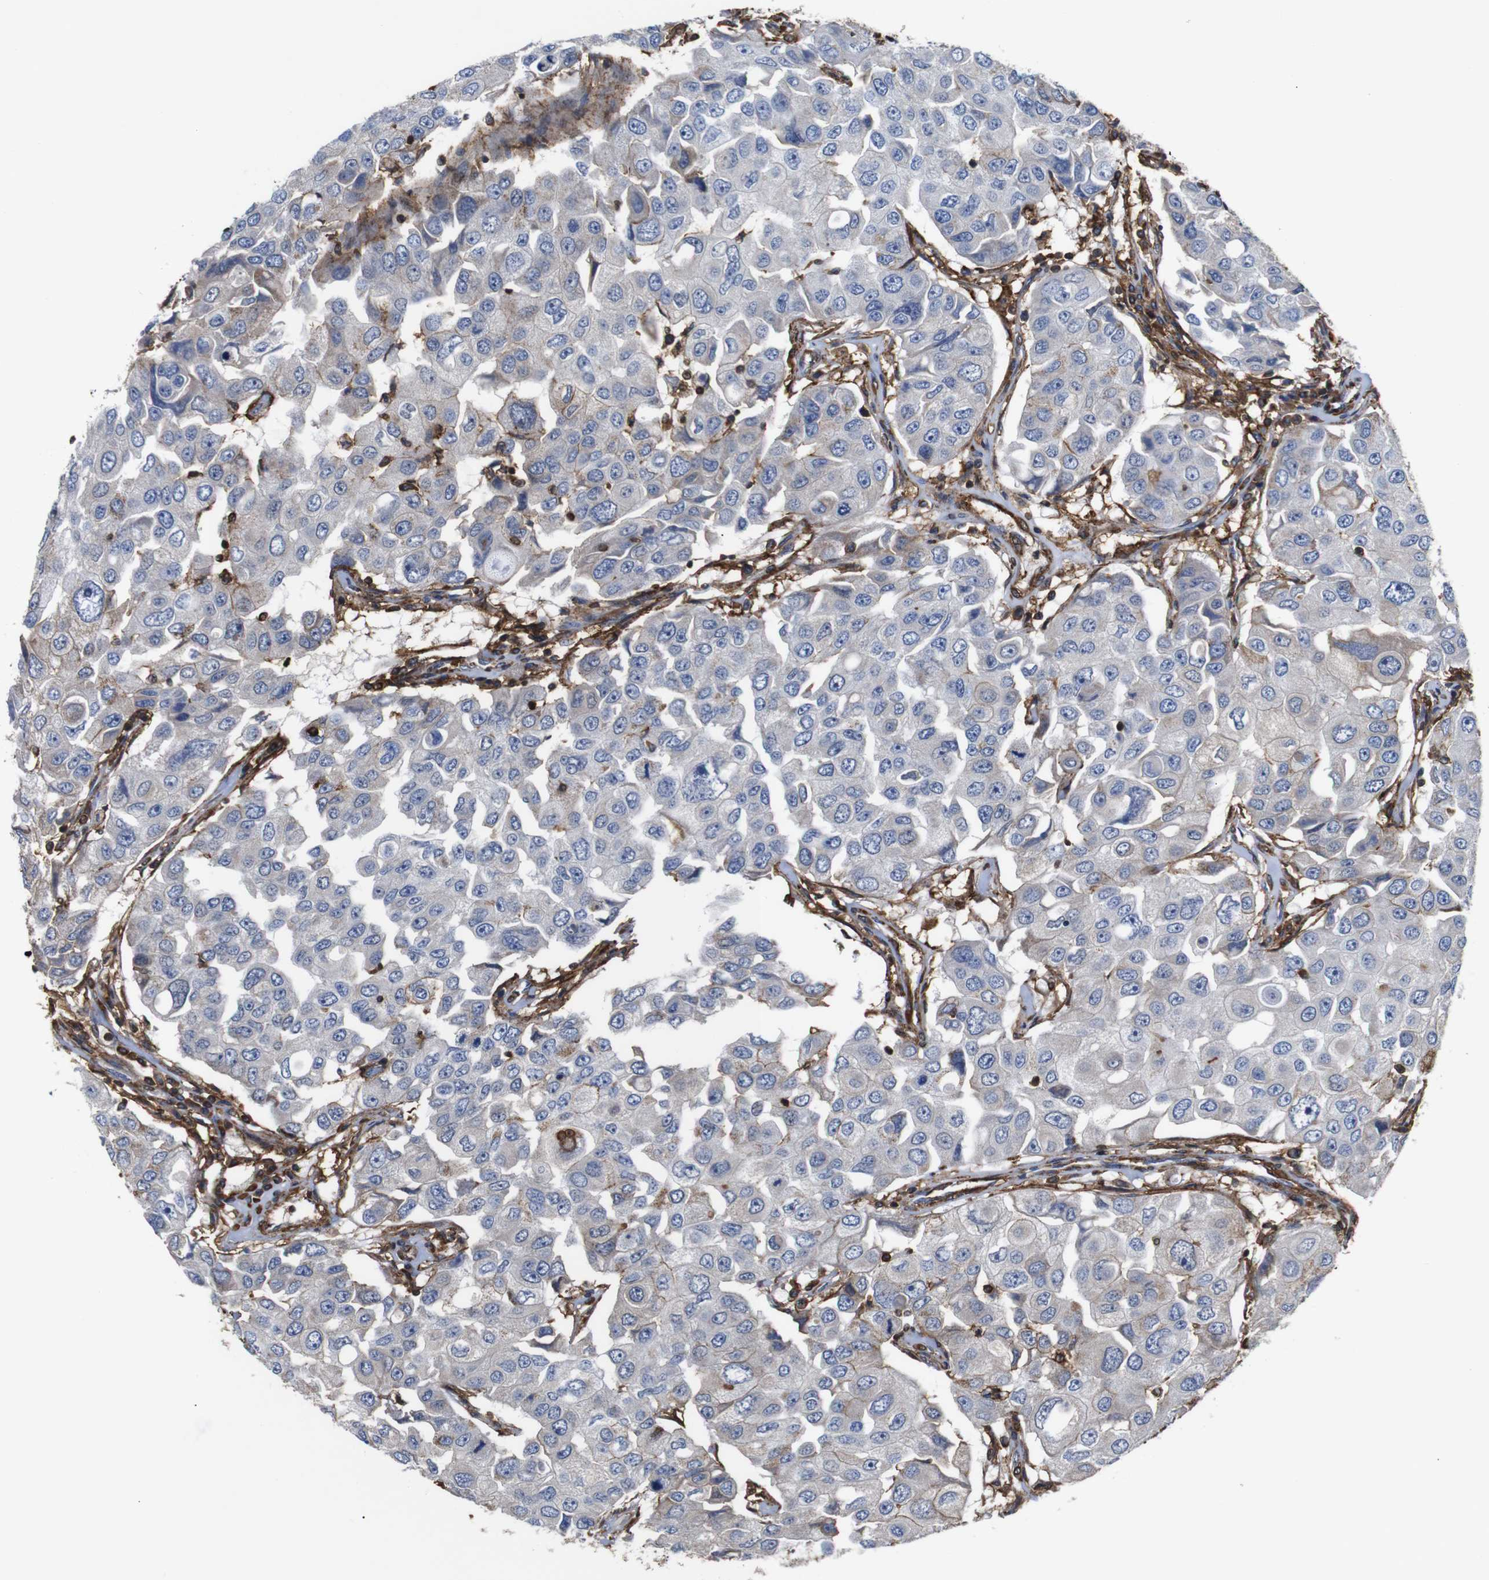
{"staining": {"intensity": "negative", "quantity": "none", "location": "none"}, "tissue": "breast cancer", "cell_type": "Tumor cells", "image_type": "cancer", "snomed": [{"axis": "morphology", "description": "Duct carcinoma"}, {"axis": "topography", "description": "Breast"}], "caption": "Immunohistochemical staining of breast intraductal carcinoma displays no significant expression in tumor cells.", "gene": "PI4KA", "patient": {"sex": "female", "age": 27}}